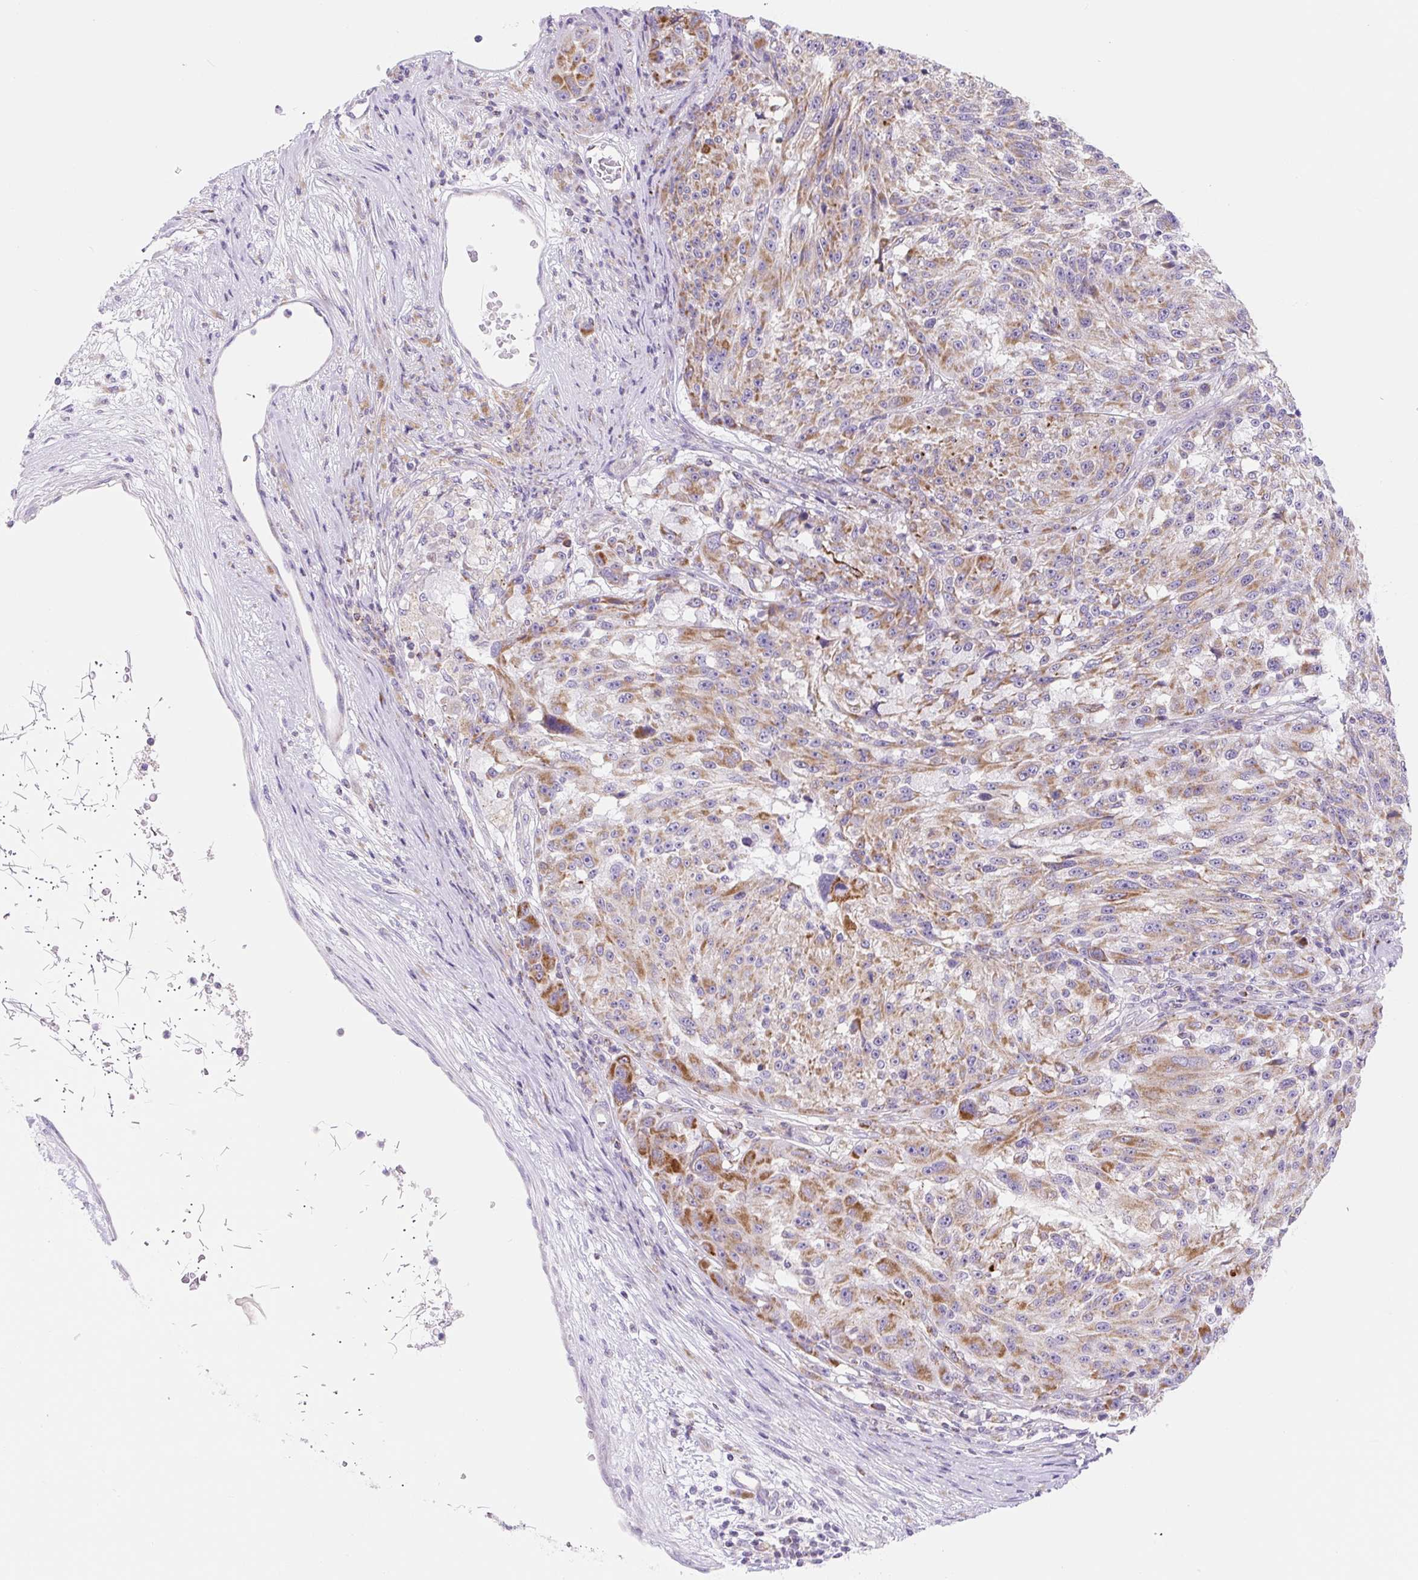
{"staining": {"intensity": "moderate", "quantity": ">75%", "location": "cytoplasmic/membranous"}, "tissue": "melanoma", "cell_type": "Tumor cells", "image_type": "cancer", "snomed": [{"axis": "morphology", "description": "Malignant melanoma, NOS"}, {"axis": "topography", "description": "Skin"}], "caption": "Immunohistochemical staining of malignant melanoma displays moderate cytoplasmic/membranous protein staining in approximately >75% of tumor cells.", "gene": "FOCAD", "patient": {"sex": "male", "age": 53}}